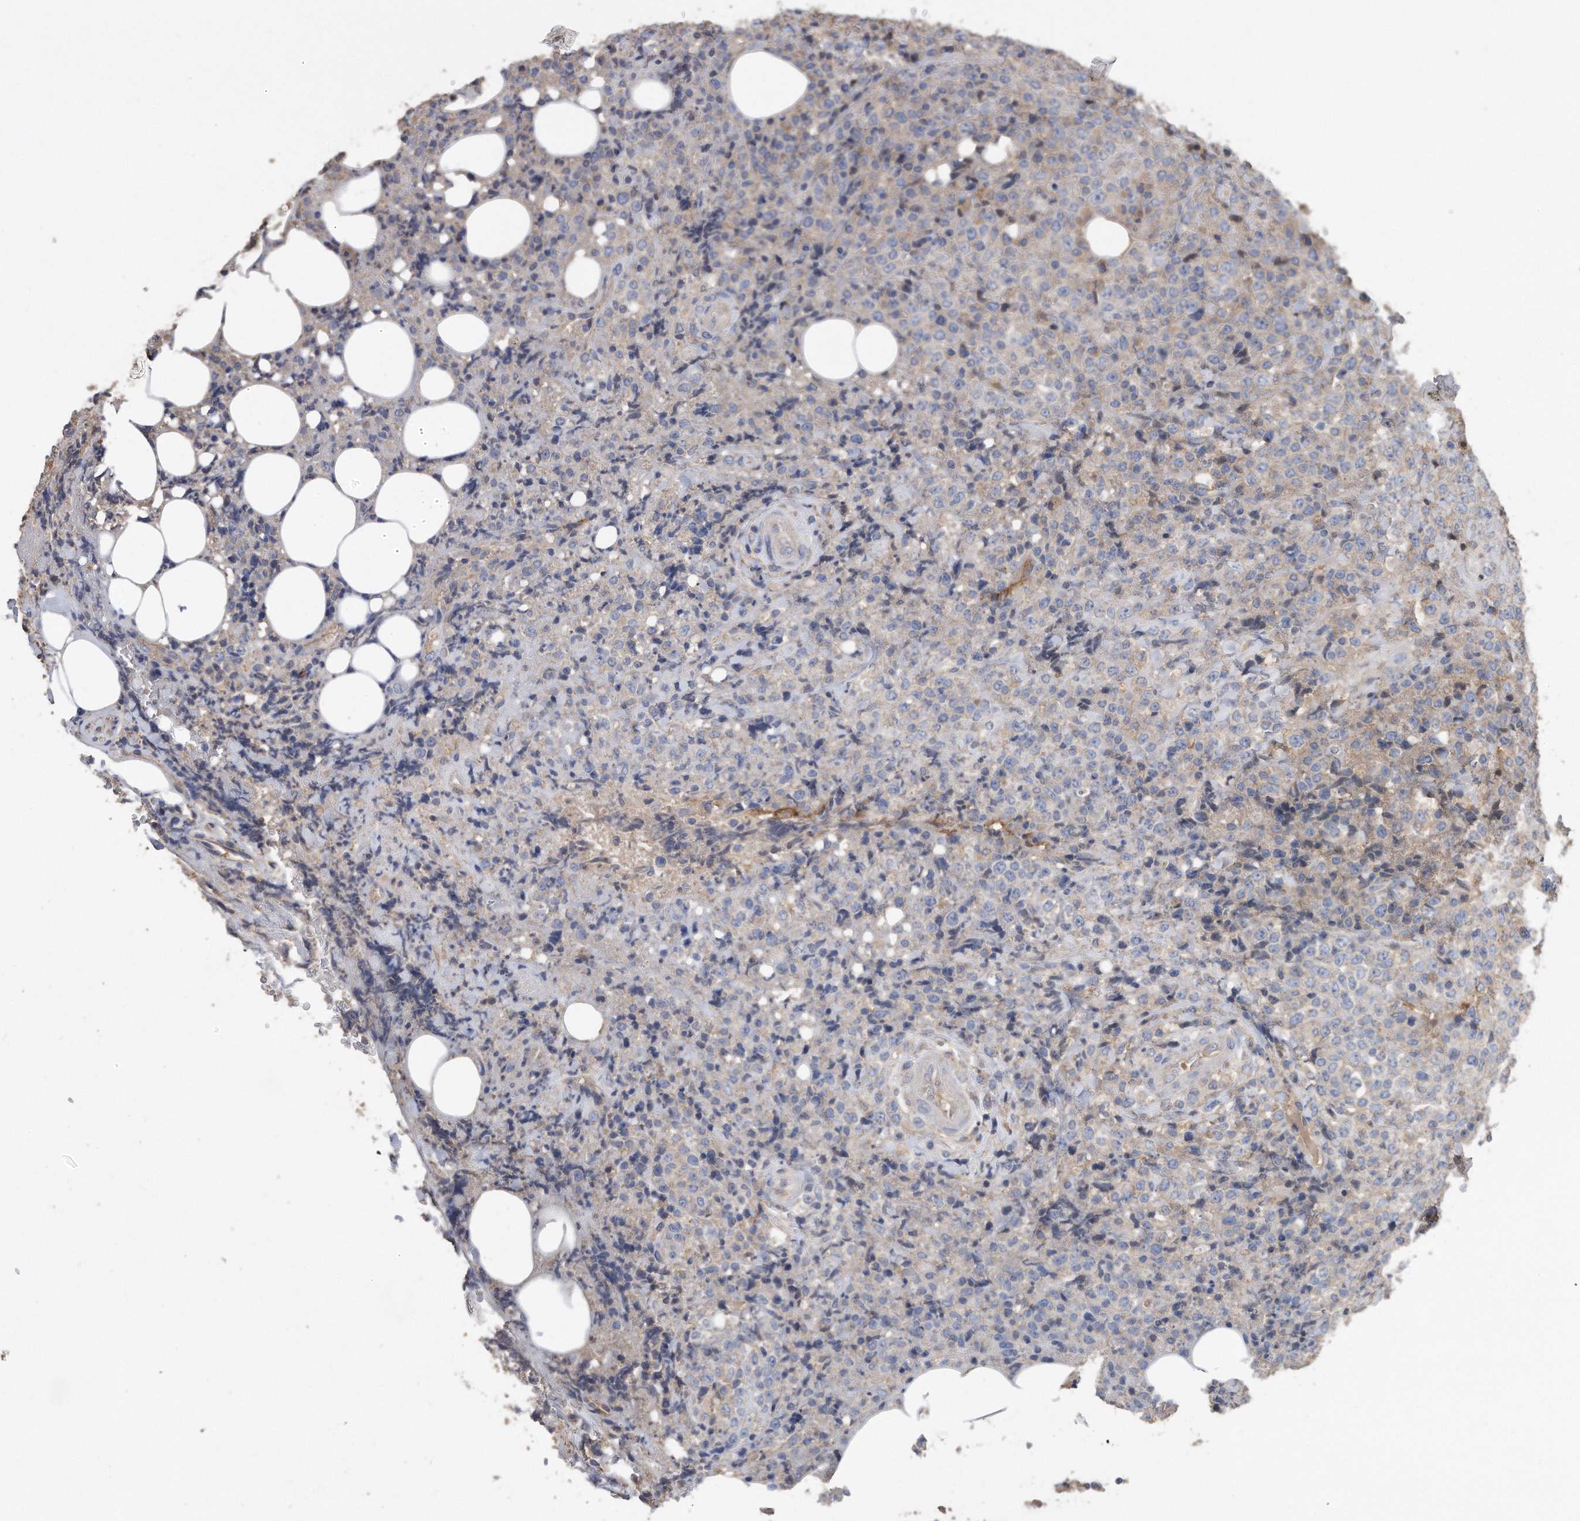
{"staining": {"intensity": "negative", "quantity": "none", "location": "none"}, "tissue": "lymphoma", "cell_type": "Tumor cells", "image_type": "cancer", "snomed": [{"axis": "morphology", "description": "Malignant lymphoma, non-Hodgkin's type, High grade"}, {"axis": "topography", "description": "Lymph node"}], "caption": "Malignant lymphoma, non-Hodgkin's type (high-grade) stained for a protein using IHC demonstrates no staining tumor cells.", "gene": "CDCP1", "patient": {"sex": "male", "age": 13}}